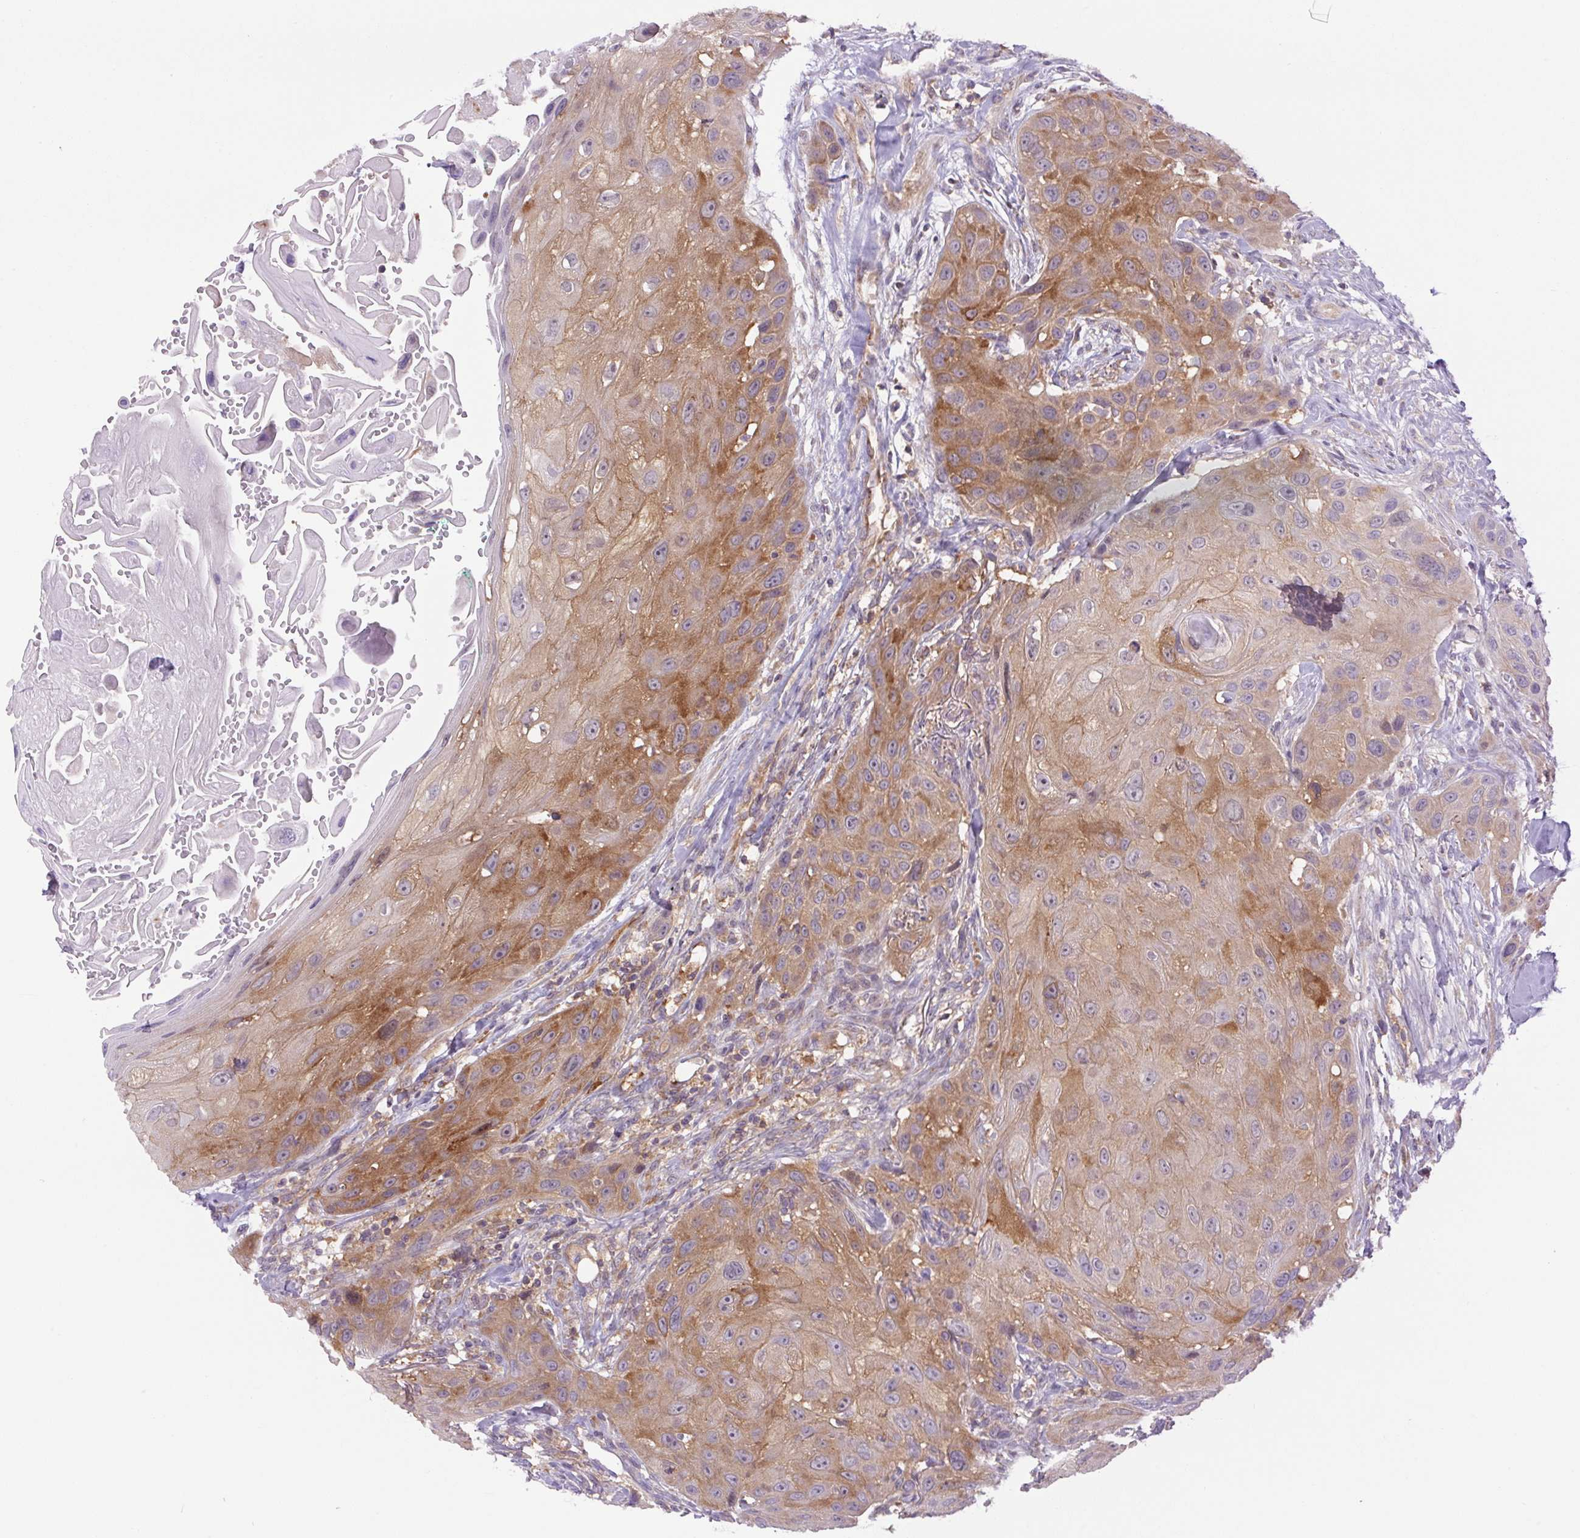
{"staining": {"intensity": "moderate", "quantity": "25%-75%", "location": "cytoplasmic/membranous"}, "tissue": "head and neck cancer", "cell_type": "Tumor cells", "image_type": "cancer", "snomed": [{"axis": "morphology", "description": "Squamous cell carcinoma, NOS"}, {"axis": "topography", "description": "Head-Neck"}], "caption": "Immunohistochemistry (IHC) (DAB (3,3'-diaminobenzidine)) staining of squamous cell carcinoma (head and neck) demonstrates moderate cytoplasmic/membranous protein positivity in approximately 25%-75% of tumor cells.", "gene": "MINK1", "patient": {"sex": "male", "age": 81}}